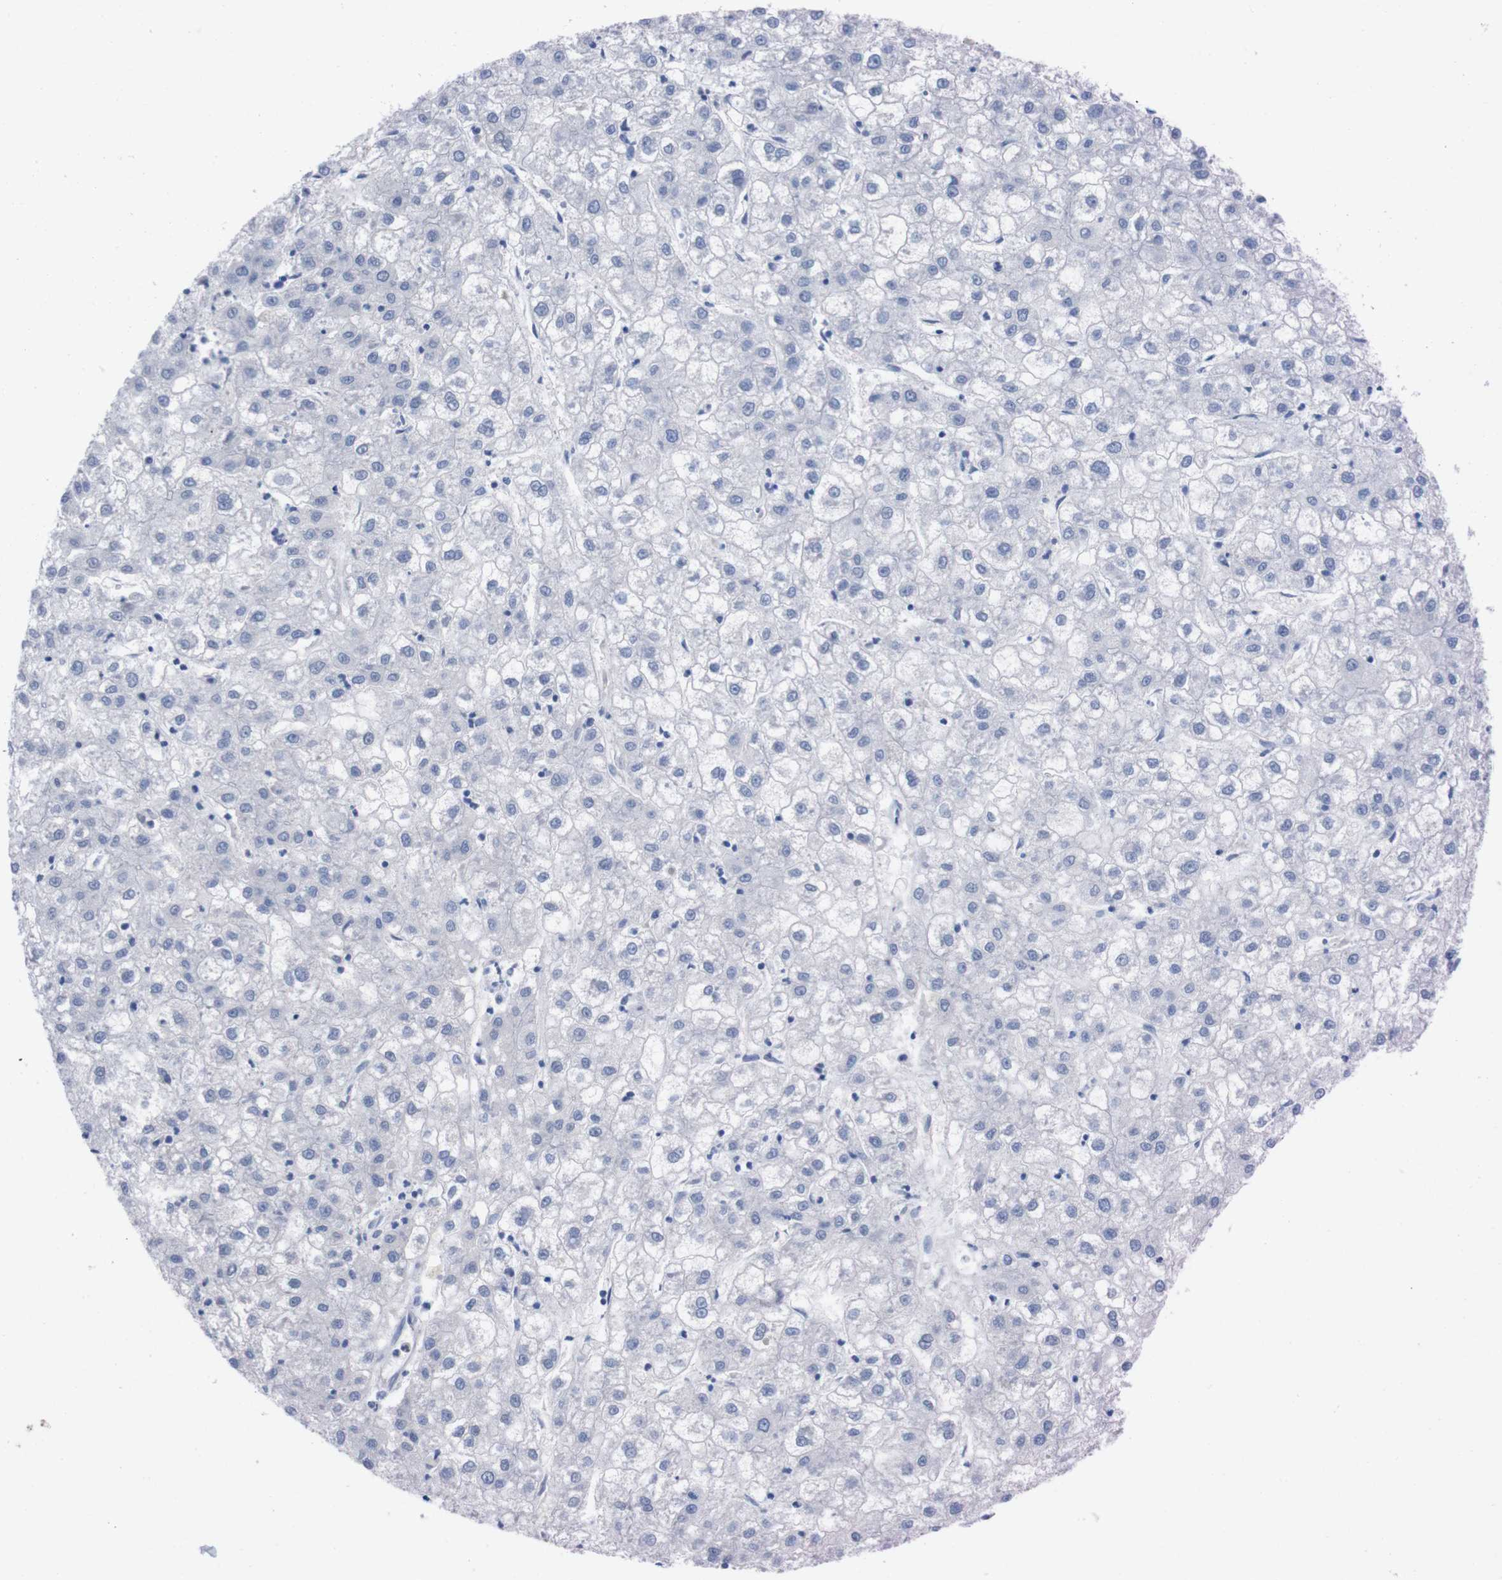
{"staining": {"intensity": "negative", "quantity": "none", "location": "none"}, "tissue": "liver cancer", "cell_type": "Tumor cells", "image_type": "cancer", "snomed": [{"axis": "morphology", "description": "Carcinoma, Hepatocellular, NOS"}, {"axis": "topography", "description": "Liver"}], "caption": "Tumor cells show no significant protein expression in hepatocellular carcinoma (liver).", "gene": "TMEM243", "patient": {"sex": "male", "age": 72}}